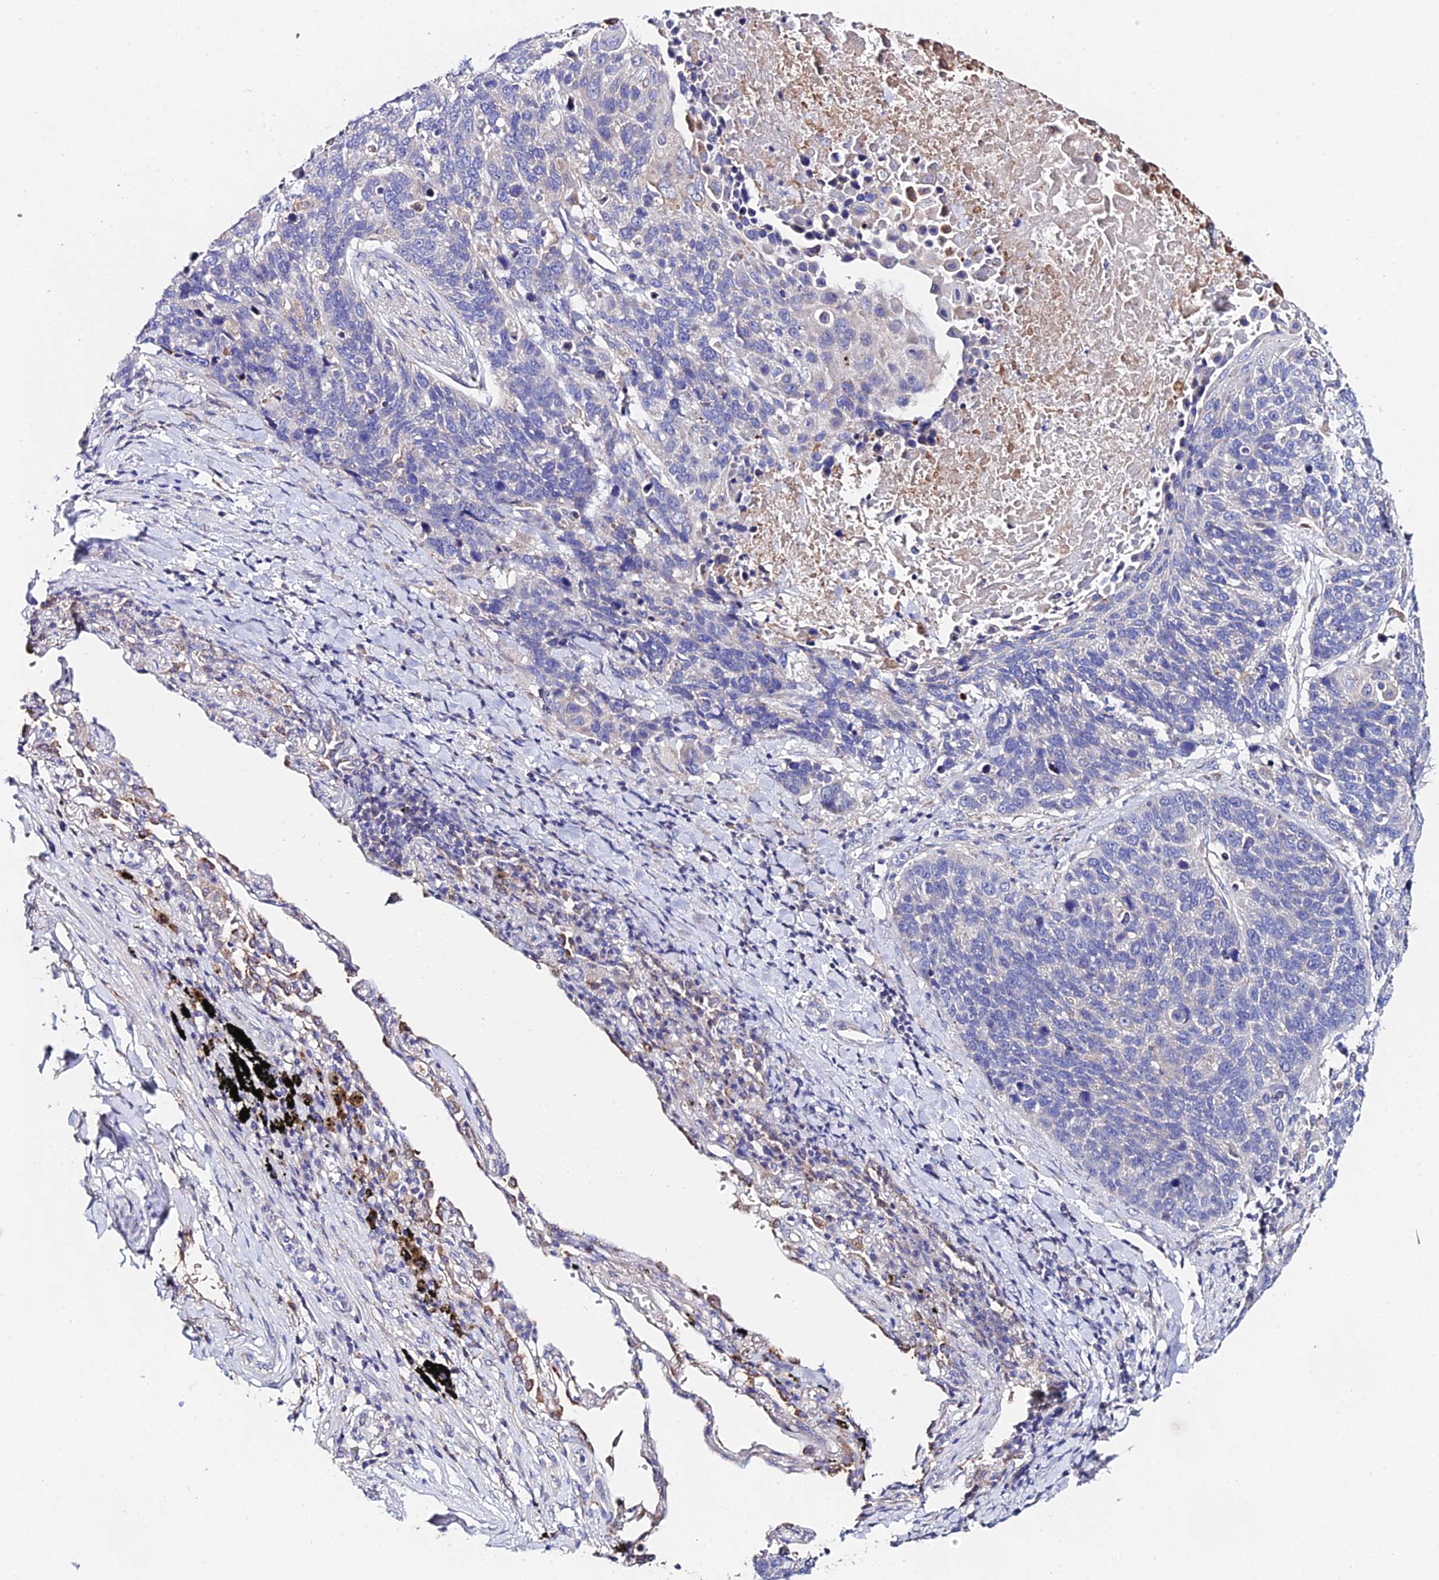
{"staining": {"intensity": "negative", "quantity": "none", "location": "none"}, "tissue": "lung cancer", "cell_type": "Tumor cells", "image_type": "cancer", "snomed": [{"axis": "morphology", "description": "Squamous cell carcinoma, NOS"}, {"axis": "topography", "description": "Lung"}], "caption": "A histopathology image of human lung cancer (squamous cell carcinoma) is negative for staining in tumor cells. The staining was performed using DAB to visualize the protein expression in brown, while the nuclei were stained in blue with hematoxylin (Magnification: 20x).", "gene": "PPP2R2C", "patient": {"sex": "male", "age": 66}}